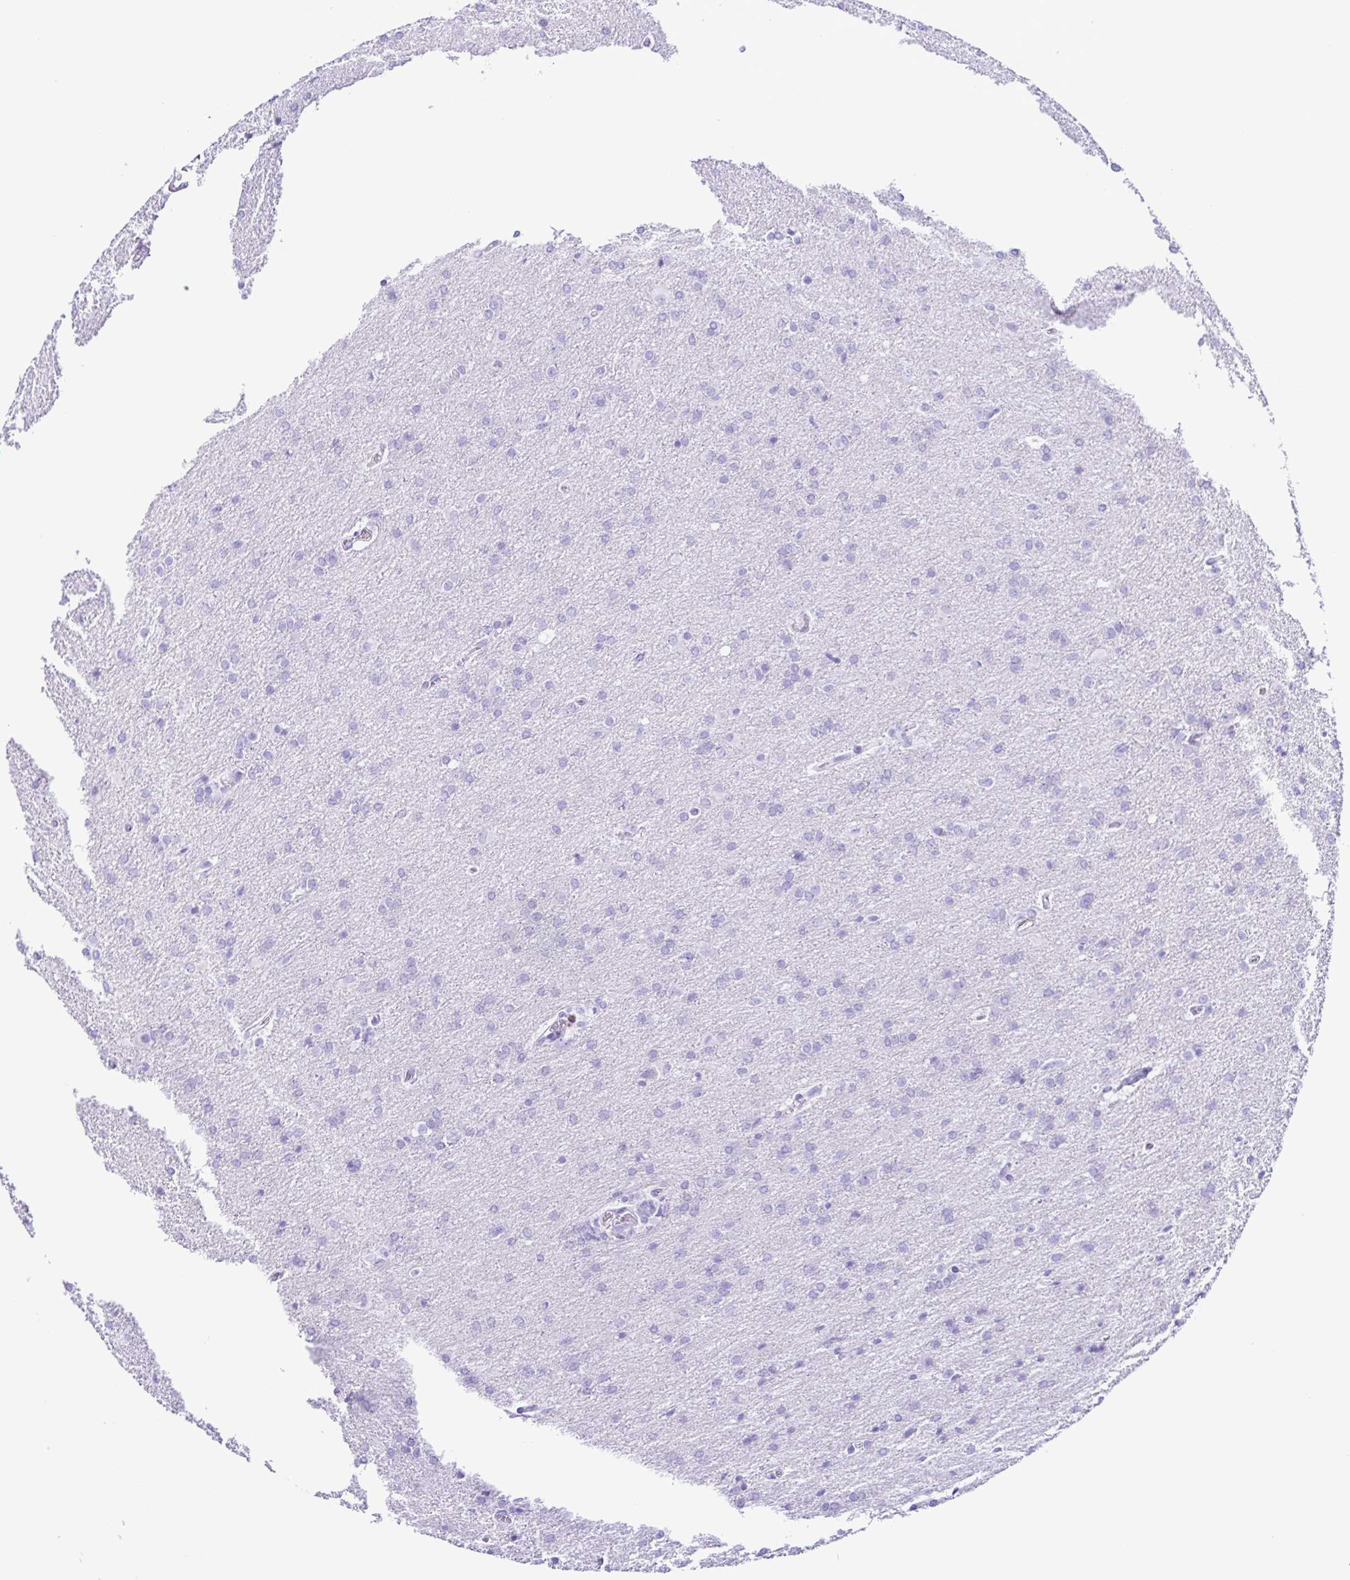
{"staining": {"intensity": "negative", "quantity": "none", "location": "none"}, "tissue": "glioma", "cell_type": "Tumor cells", "image_type": "cancer", "snomed": [{"axis": "morphology", "description": "Glioma, malignant, High grade"}, {"axis": "topography", "description": "Brain"}], "caption": "Immunohistochemical staining of malignant high-grade glioma reveals no significant staining in tumor cells.", "gene": "ERP27", "patient": {"sex": "male", "age": 68}}